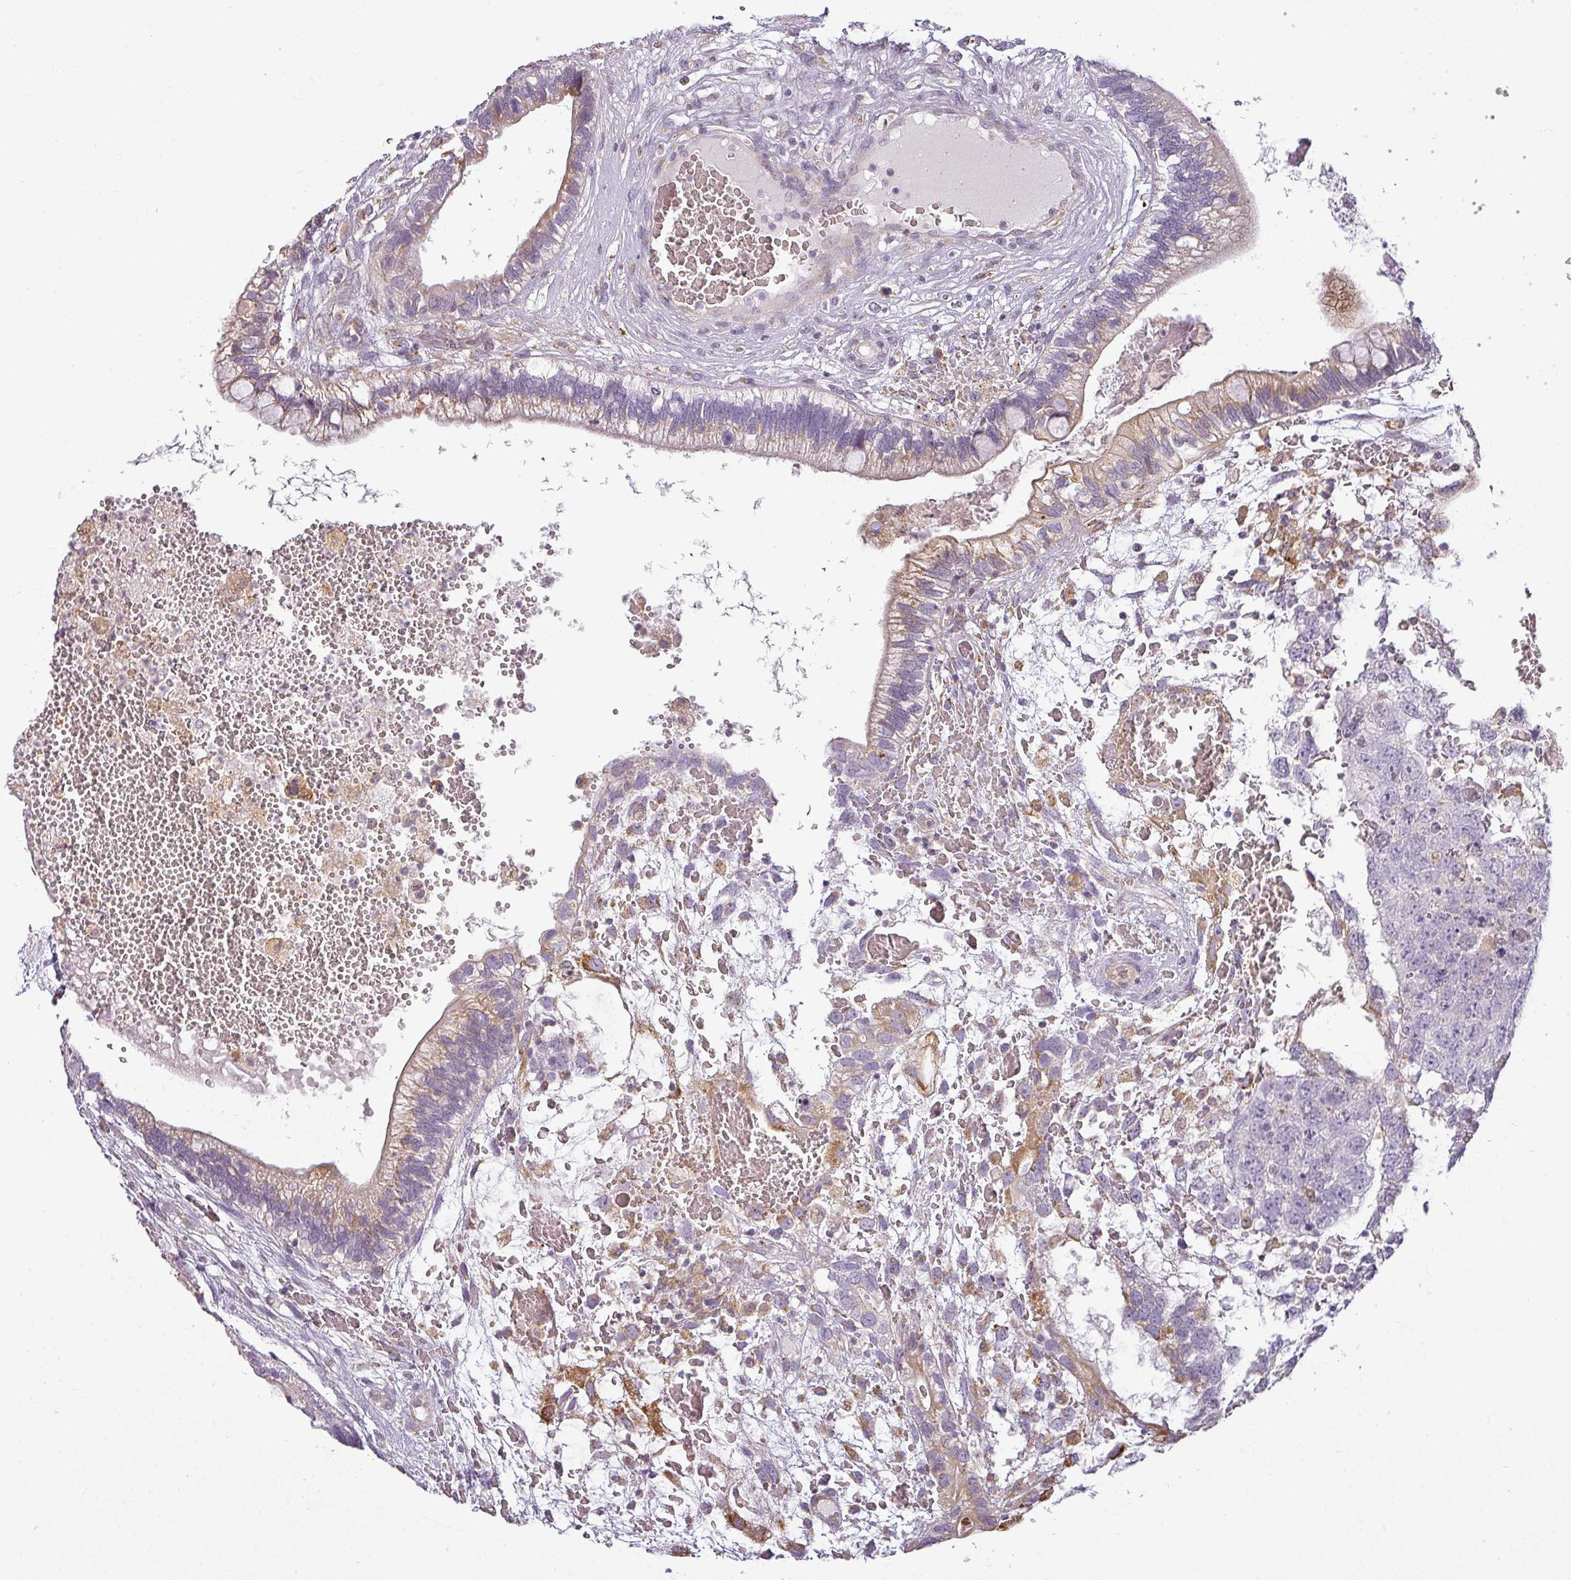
{"staining": {"intensity": "moderate", "quantity": "<25%", "location": "cytoplasmic/membranous"}, "tissue": "testis cancer", "cell_type": "Tumor cells", "image_type": "cancer", "snomed": [{"axis": "morphology", "description": "Seminoma, NOS"}, {"axis": "morphology", "description": "Carcinoma, Embryonal, NOS"}, {"axis": "topography", "description": "Testis"}], "caption": "Testis cancer (seminoma) was stained to show a protein in brown. There is low levels of moderate cytoplasmic/membranous positivity in about <25% of tumor cells. (DAB IHC with brightfield microscopy, high magnification).", "gene": "CCDC144A", "patient": {"sex": "male", "age": 29}}